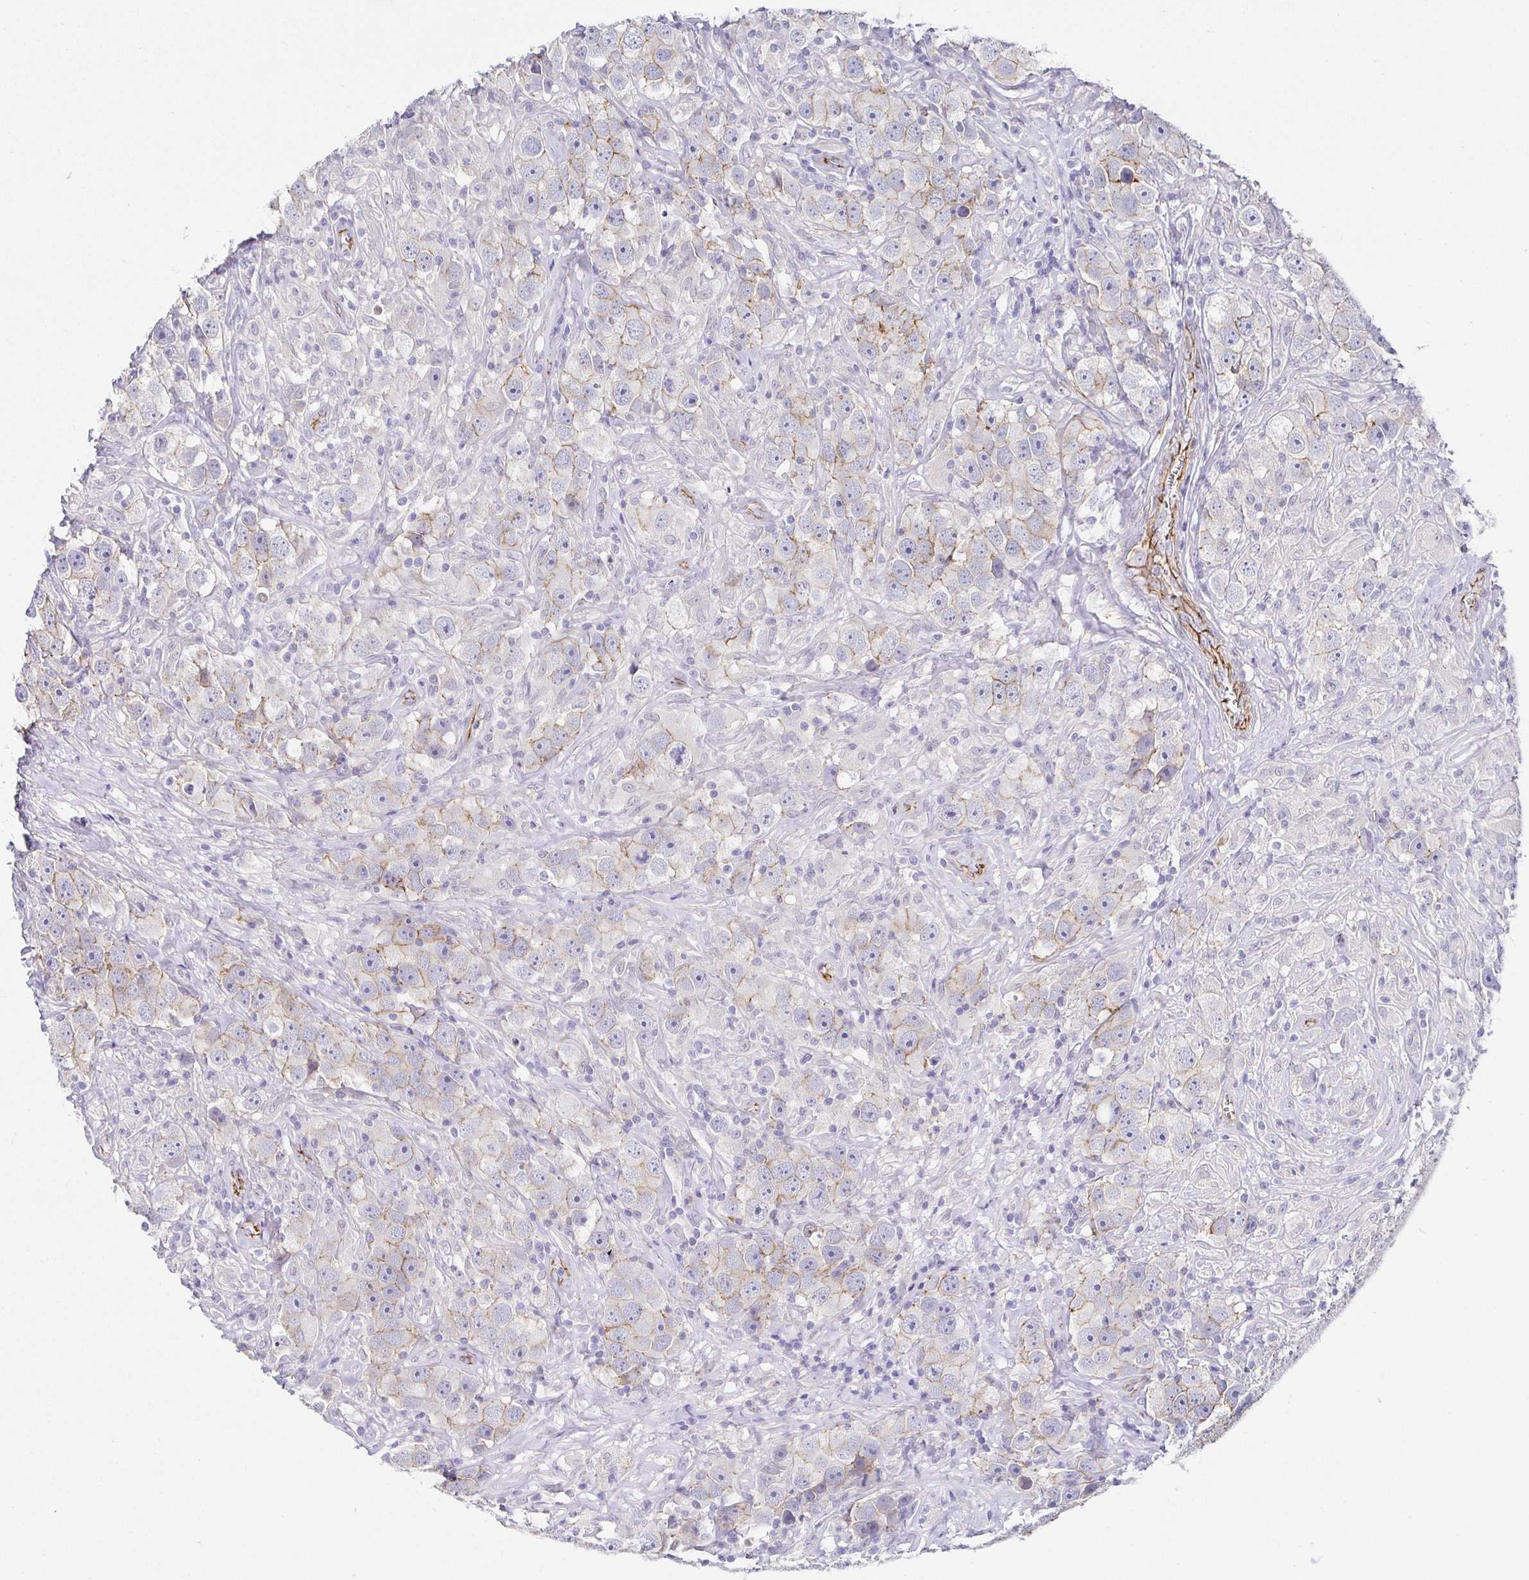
{"staining": {"intensity": "negative", "quantity": "none", "location": "none"}, "tissue": "testis cancer", "cell_type": "Tumor cells", "image_type": "cancer", "snomed": [{"axis": "morphology", "description": "Seminoma, NOS"}, {"axis": "topography", "description": "Testis"}], "caption": "The histopathology image displays no staining of tumor cells in seminoma (testis).", "gene": "PIWIL3", "patient": {"sex": "male", "age": 49}}